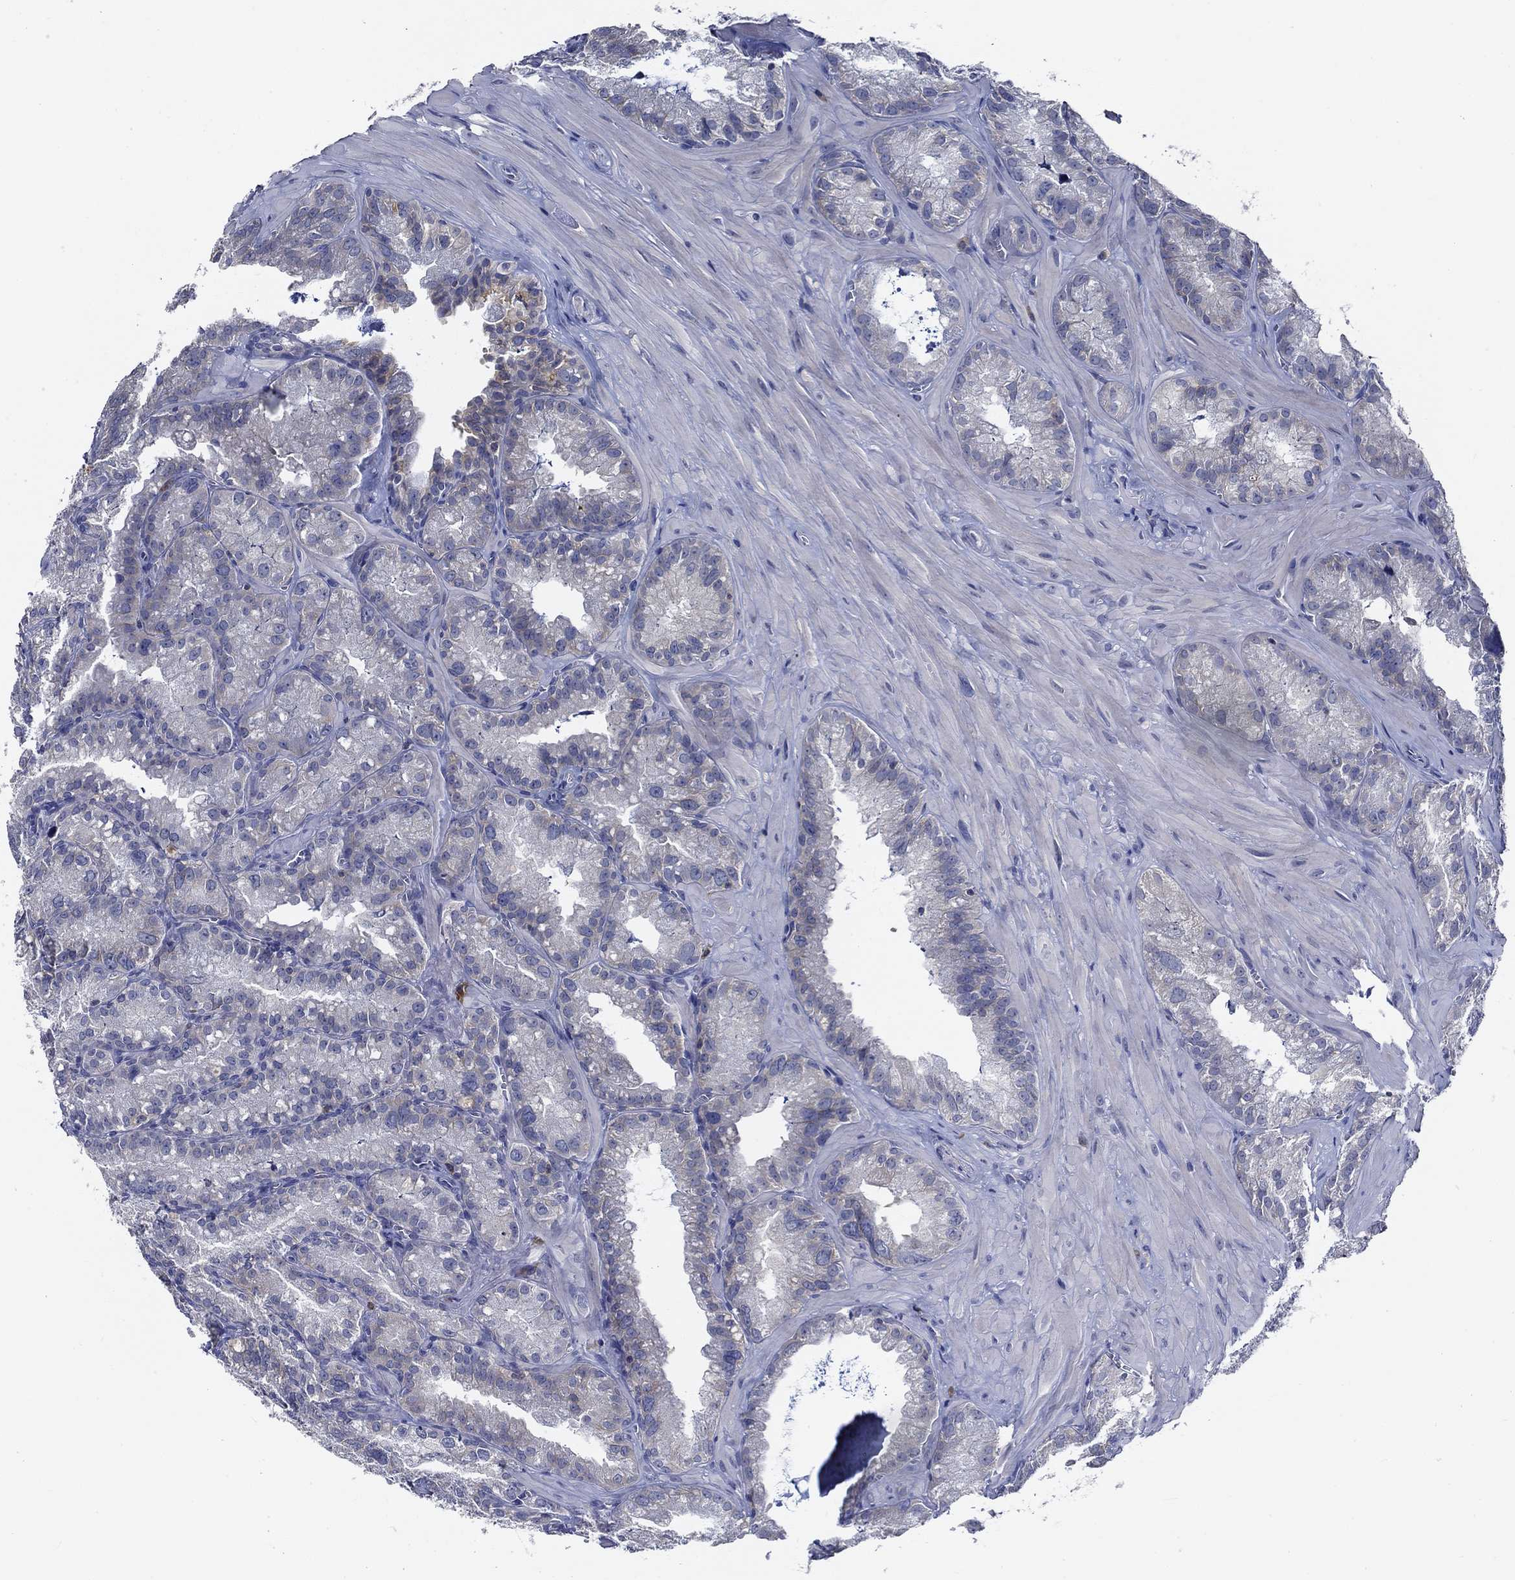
{"staining": {"intensity": "weak", "quantity": "<25%", "location": "cytoplasmic/membranous"}, "tissue": "seminal vesicle", "cell_type": "Glandular cells", "image_type": "normal", "snomed": [{"axis": "morphology", "description": "Normal tissue, NOS"}, {"axis": "topography", "description": "Seminal veicle"}], "caption": "IHC of benign human seminal vesicle reveals no expression in glandular cells.", "gene": "POU2F2", "patient": {"sex": "male", "age": 57}}